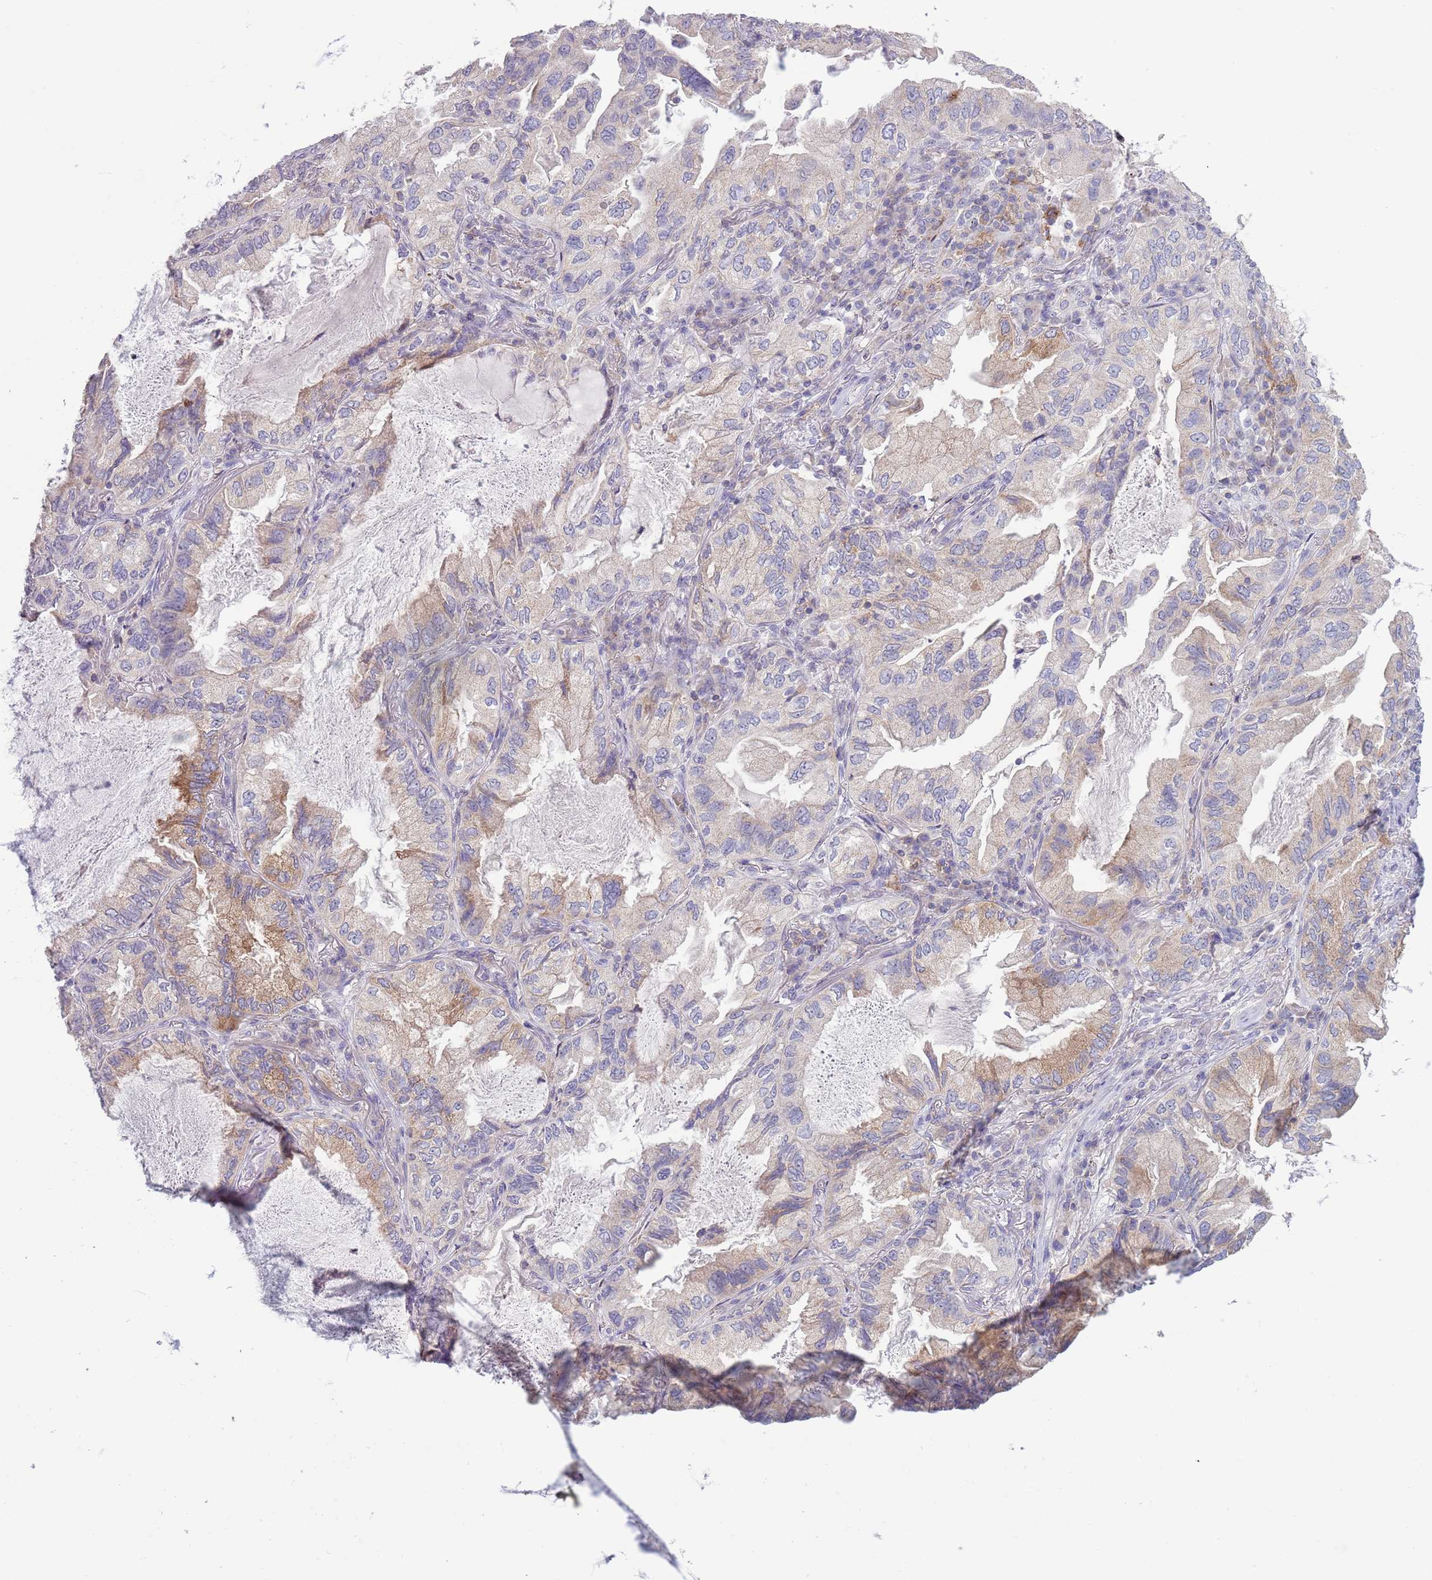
{"staining": {"intensity": "moderate", "quantity": "<25%", "location": "cytoplasmic/membranous"}, "tissue": "lung cancer", "cell_type": "Tumor cells", "image_type": "cancer", "snomed": [{"axis": "morphology", "description": "Adenocarcinoma, NOS"}, {"axis": "topography", "description": "Lung"}], "caption": "IHC (DAB (3,3'-diaminobenzidine)) staining of human lung cancer displays moderate cytoplasmic/membranous protein positivity in approximately <25% of tumor cells.", "gene": "ACSBG1", "patient": {"sex": "female", "age": 69}}